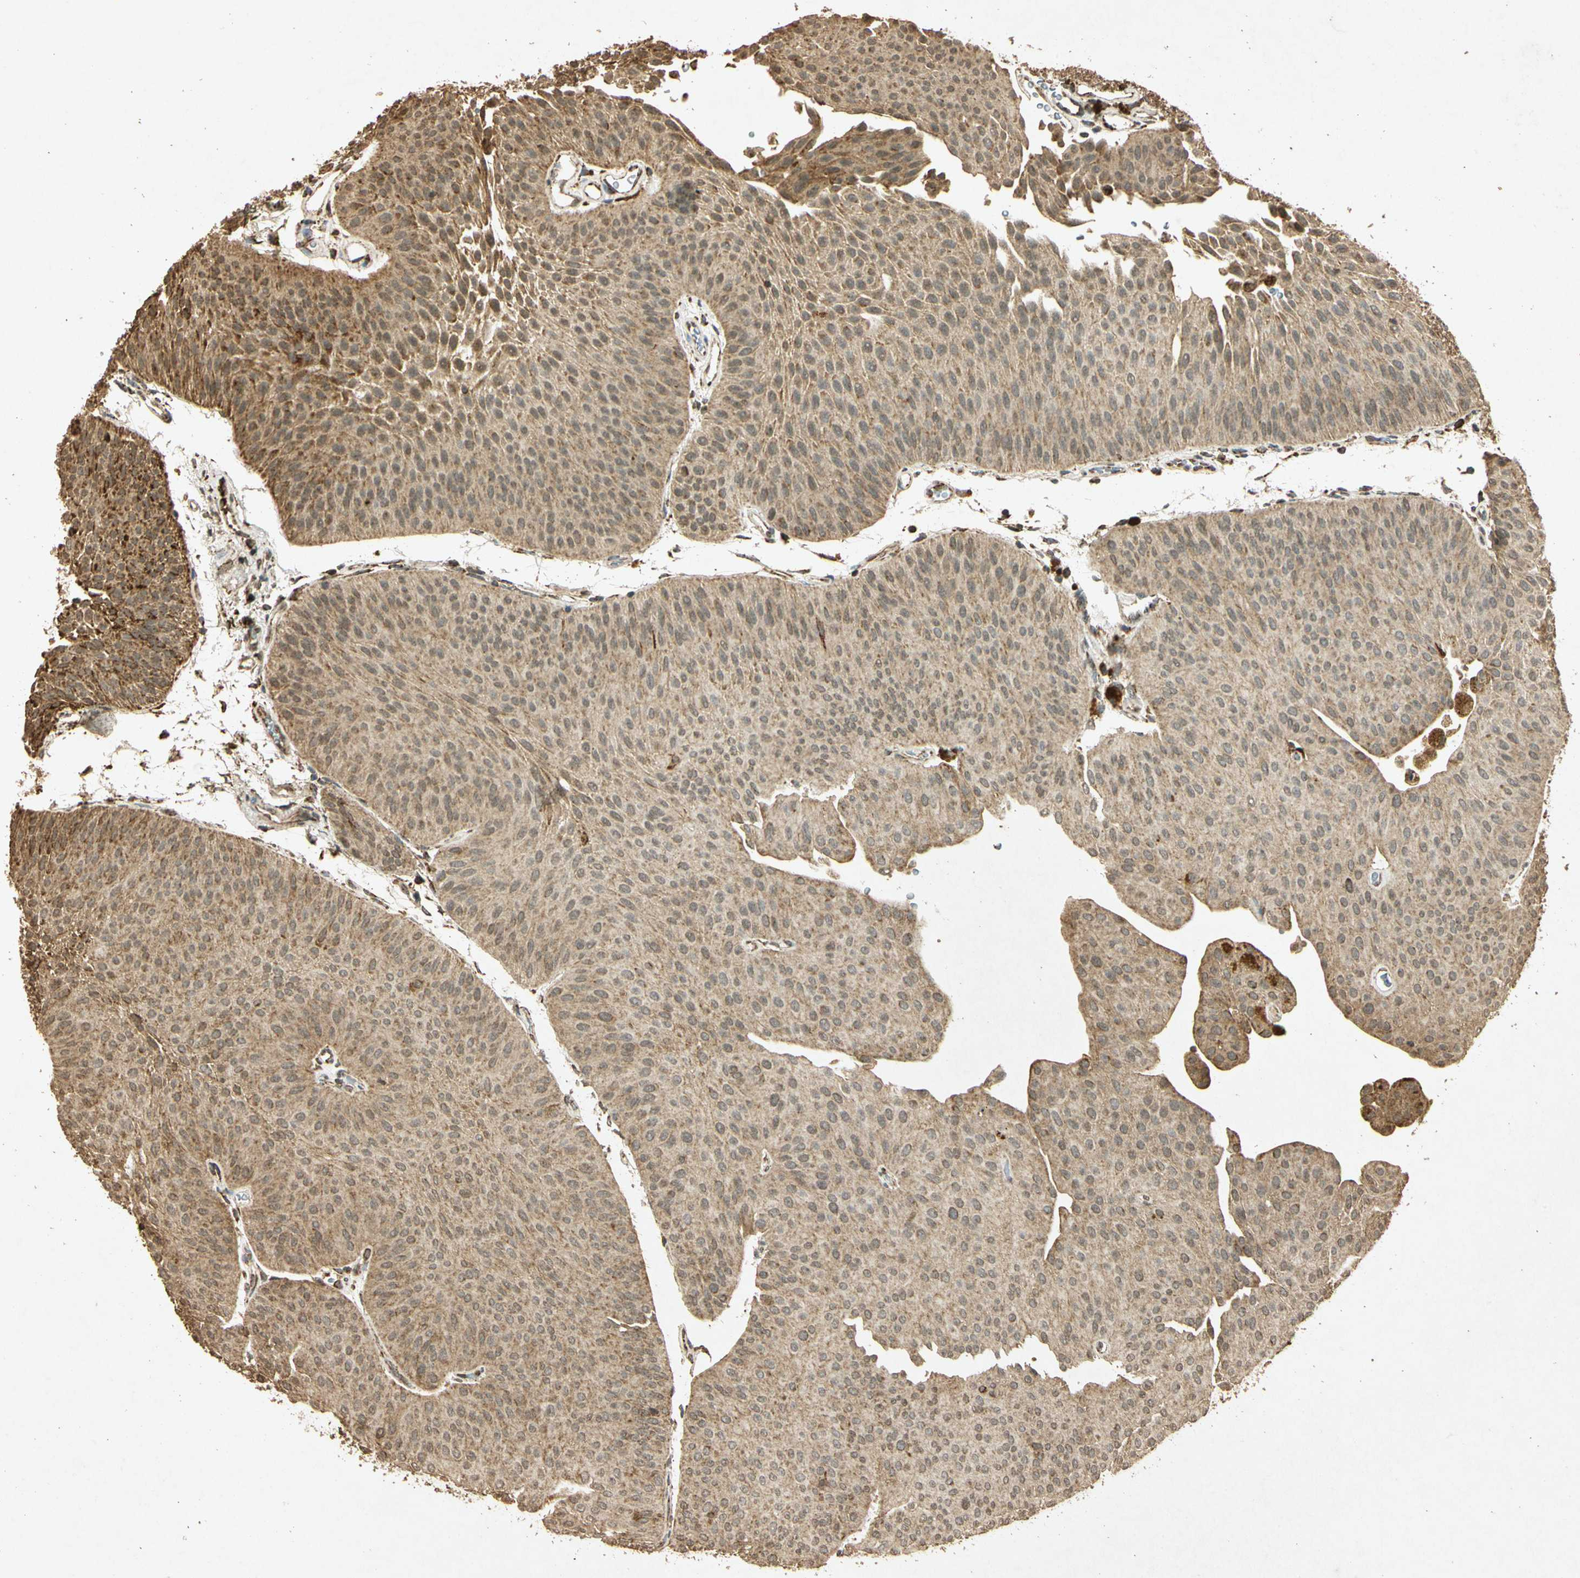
{"staining": {"intensity": "moderate", "quantity": ">75%", "location": "cytoplasmic/membranous"}, "tissue": "urothelial cancer", "cell_type": "Tumor cells", "image_type": "cancer", "snomed": [{"axis": "morphology", "description": "Urothelial carcinoma, Low grade"}, {"axis": "topography", "description": "Urinary bladder"}], "caption": "Urothelial cancer stained with a brown dye demonstrates moderate cytoplasmic/membranous positive staining in approximately >75% of tumor cells.", "gene": "PRDX3", "patient": {"sex": "female", "age": 60}}